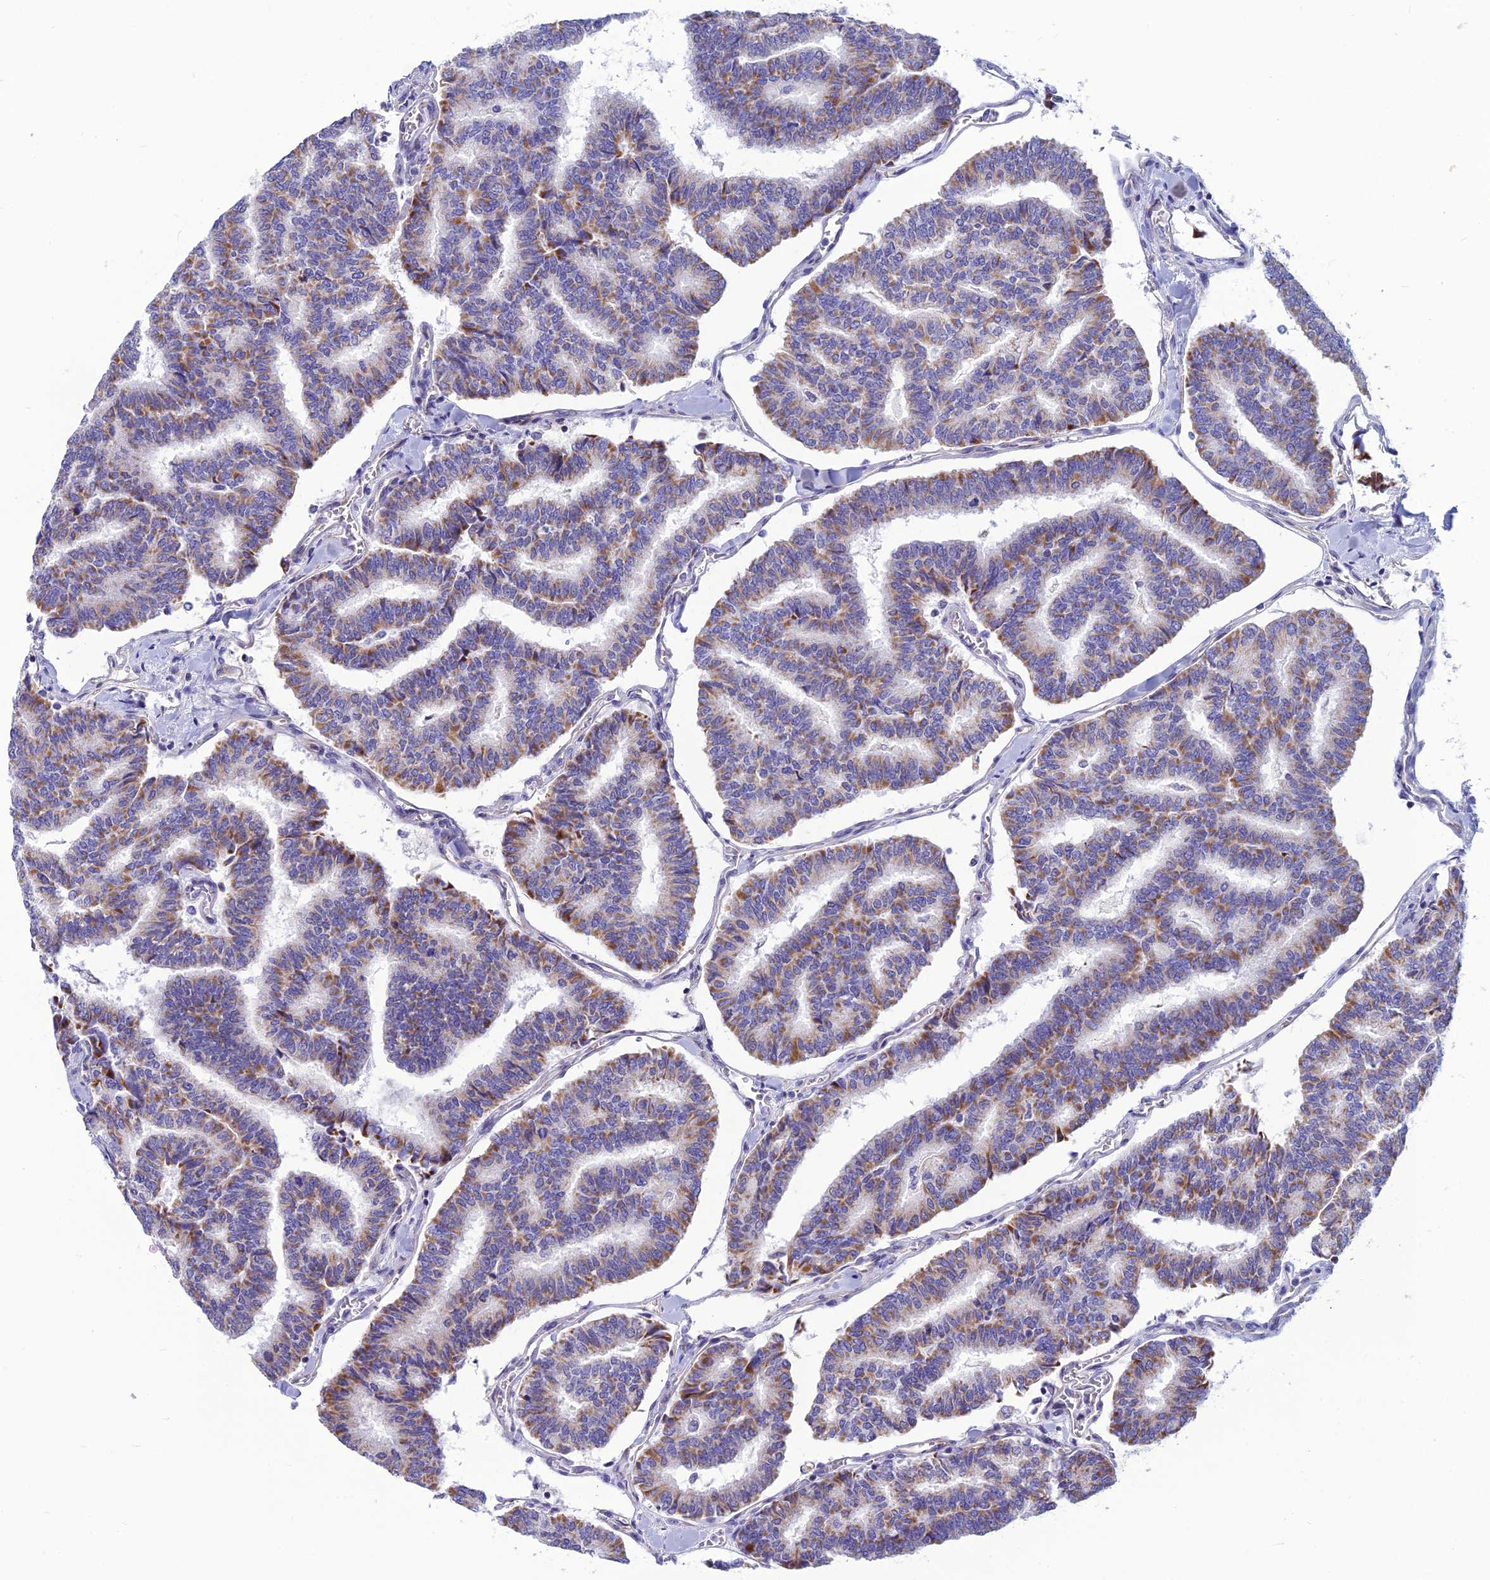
{"staining": {"intensity": "moderate", "quantity": ">75%", "location": "cytoplasmic/membranous"}, "tissue": "thyroid cancer", "cell_type": "Tumor cells", "image_type": "cancer", "snomed": [{"axis": "morphology", "description": "Papillary adenocarcinoma, NOS"}, {"axis": "topography", "description": "Thyroid gland"}], "caption": "This is a micrograph of immunohistochemistry staining of thyroid cancer (papillary adenocarcinoma), which shows moderate positivity in the cytoplasmic/membranous of tumor cells.", "gene": "POMGNT1", "patient": {"sex": "female", "age": 35}}